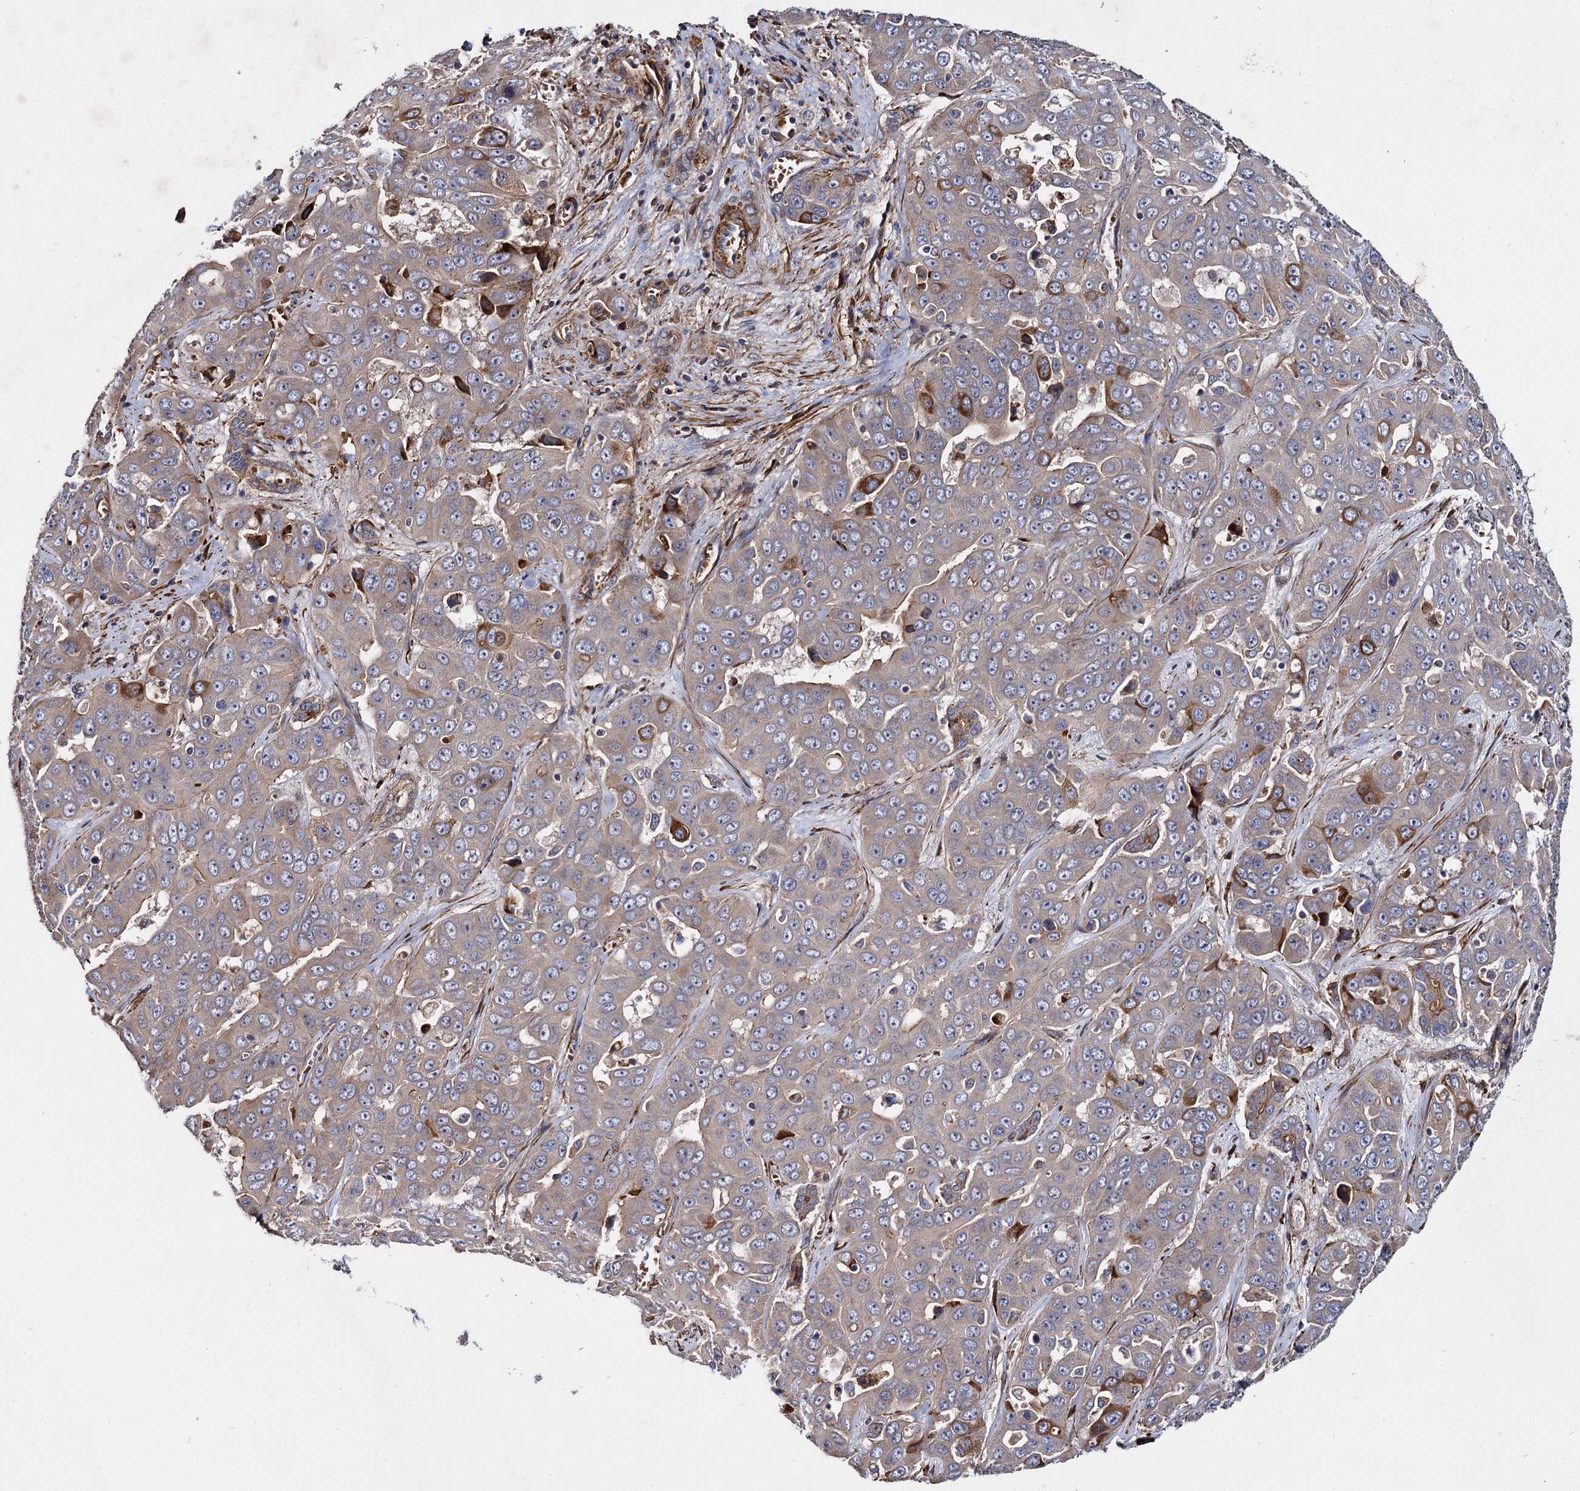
{"staining": {"intensity": "moderate", "quantity": "<25%", "location": "cytoplasmic/membranous"}, "tissue": "liver cancer", "cell_type": "Tumor cells", "image_type": "cancer", "snomed": [{"axis": "morphology", "description": "Cholangiocarcinoma"}, {"axis": "topography", "description": "Liver"}], "caption": "Human cholangiocarcinoma (liver) stained with a protein marker displays moderate staining in tumor cells.", "gene": "ISM2", "patient": {"sex": "female", "age": 52}}